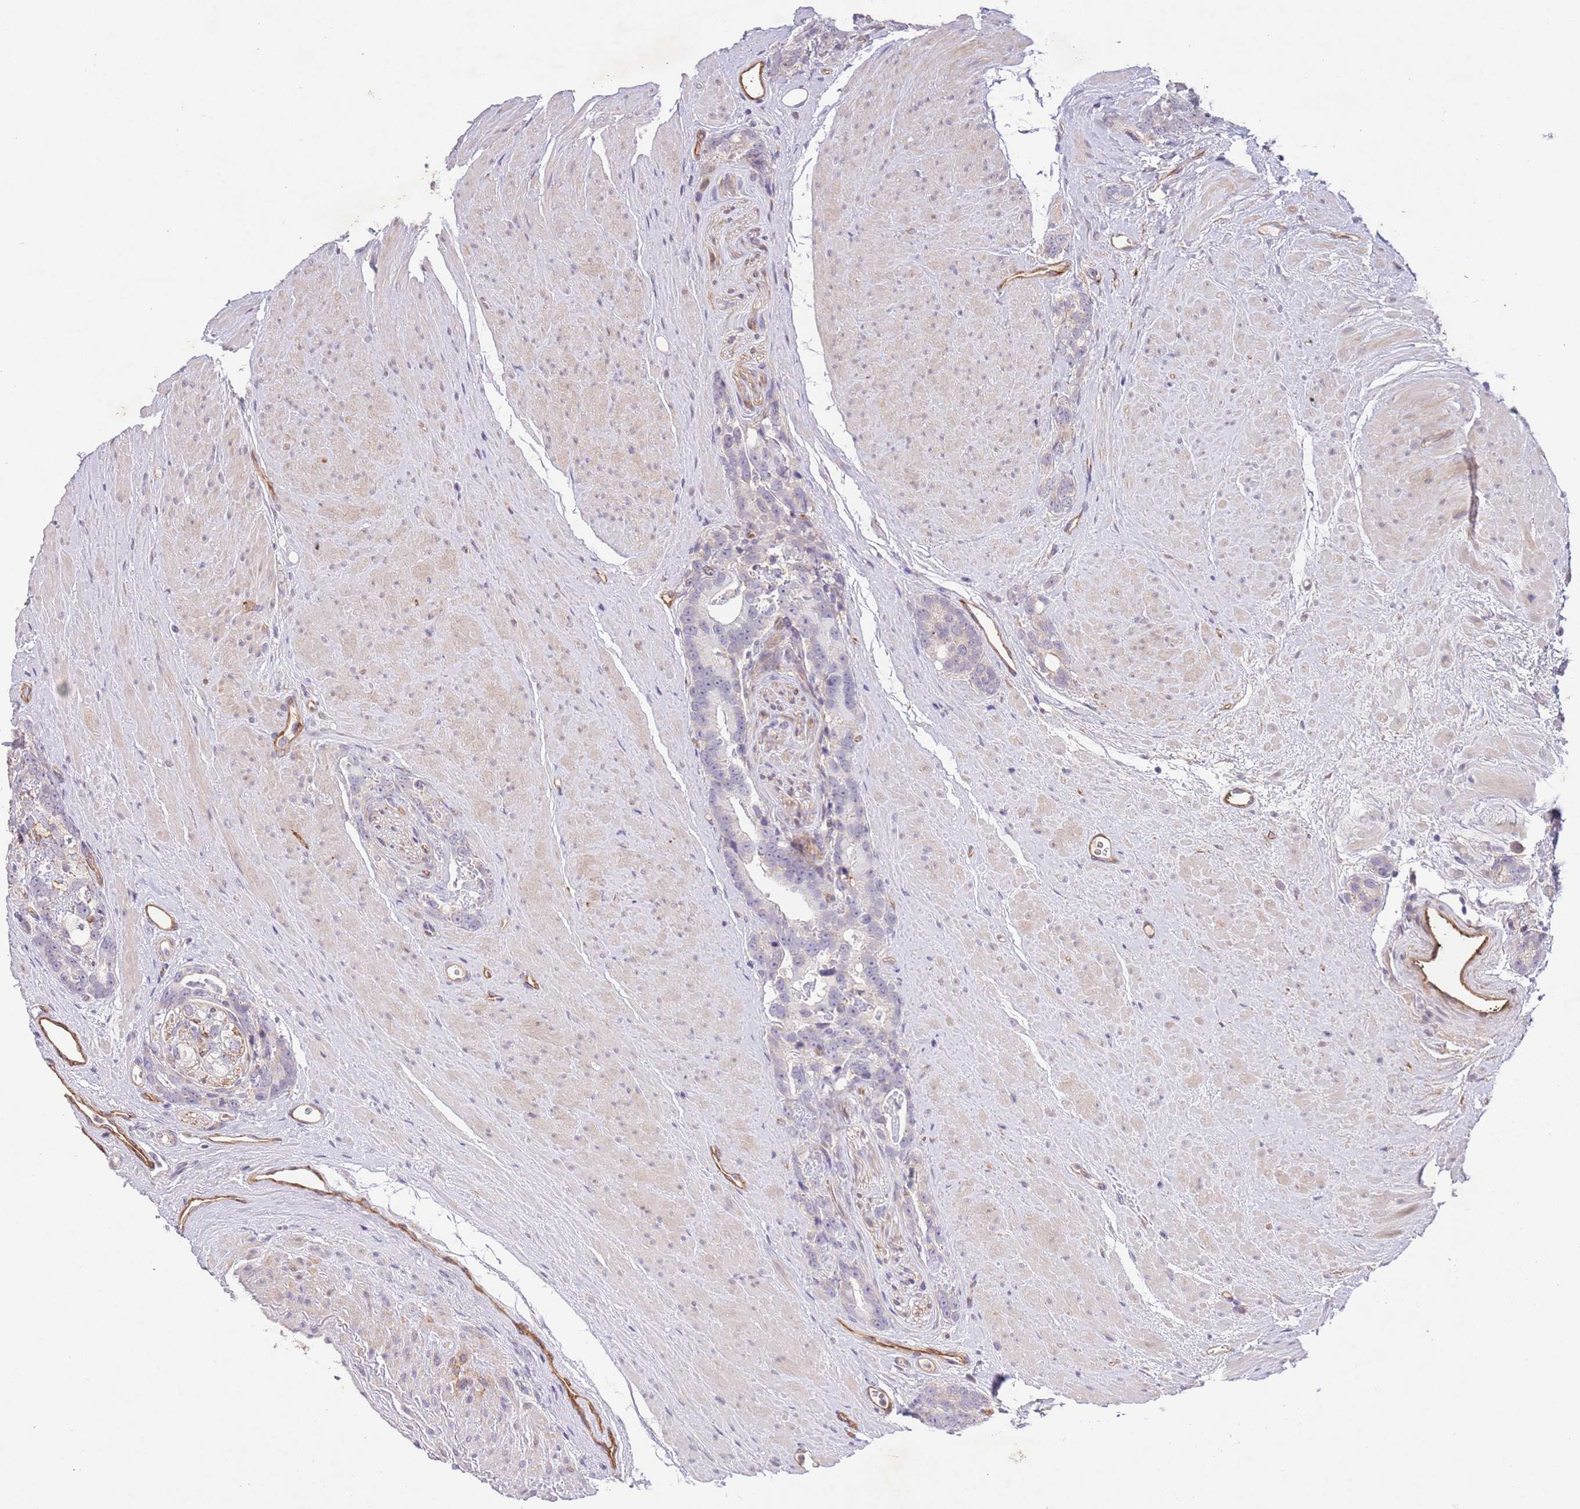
{"staining": {"intensity": "negative", "quantity": "none", "location": "none"}, "tissue": "prostate cancer", "cell_type": "Tumor cells", "image_type": "cancer", "snomed": [{"axis": "morphology", "description": "Adenocarcinoma, High grade"}, {"axis": "topography", "description": "Prostate"}], "caption": "Immunohistochemical staining of prostate adenocarcinoma (high-grade) shows no significant expression in tumor cells.", "gene": "ZNF658", "patient": {"sex": "male", "age": 74}}